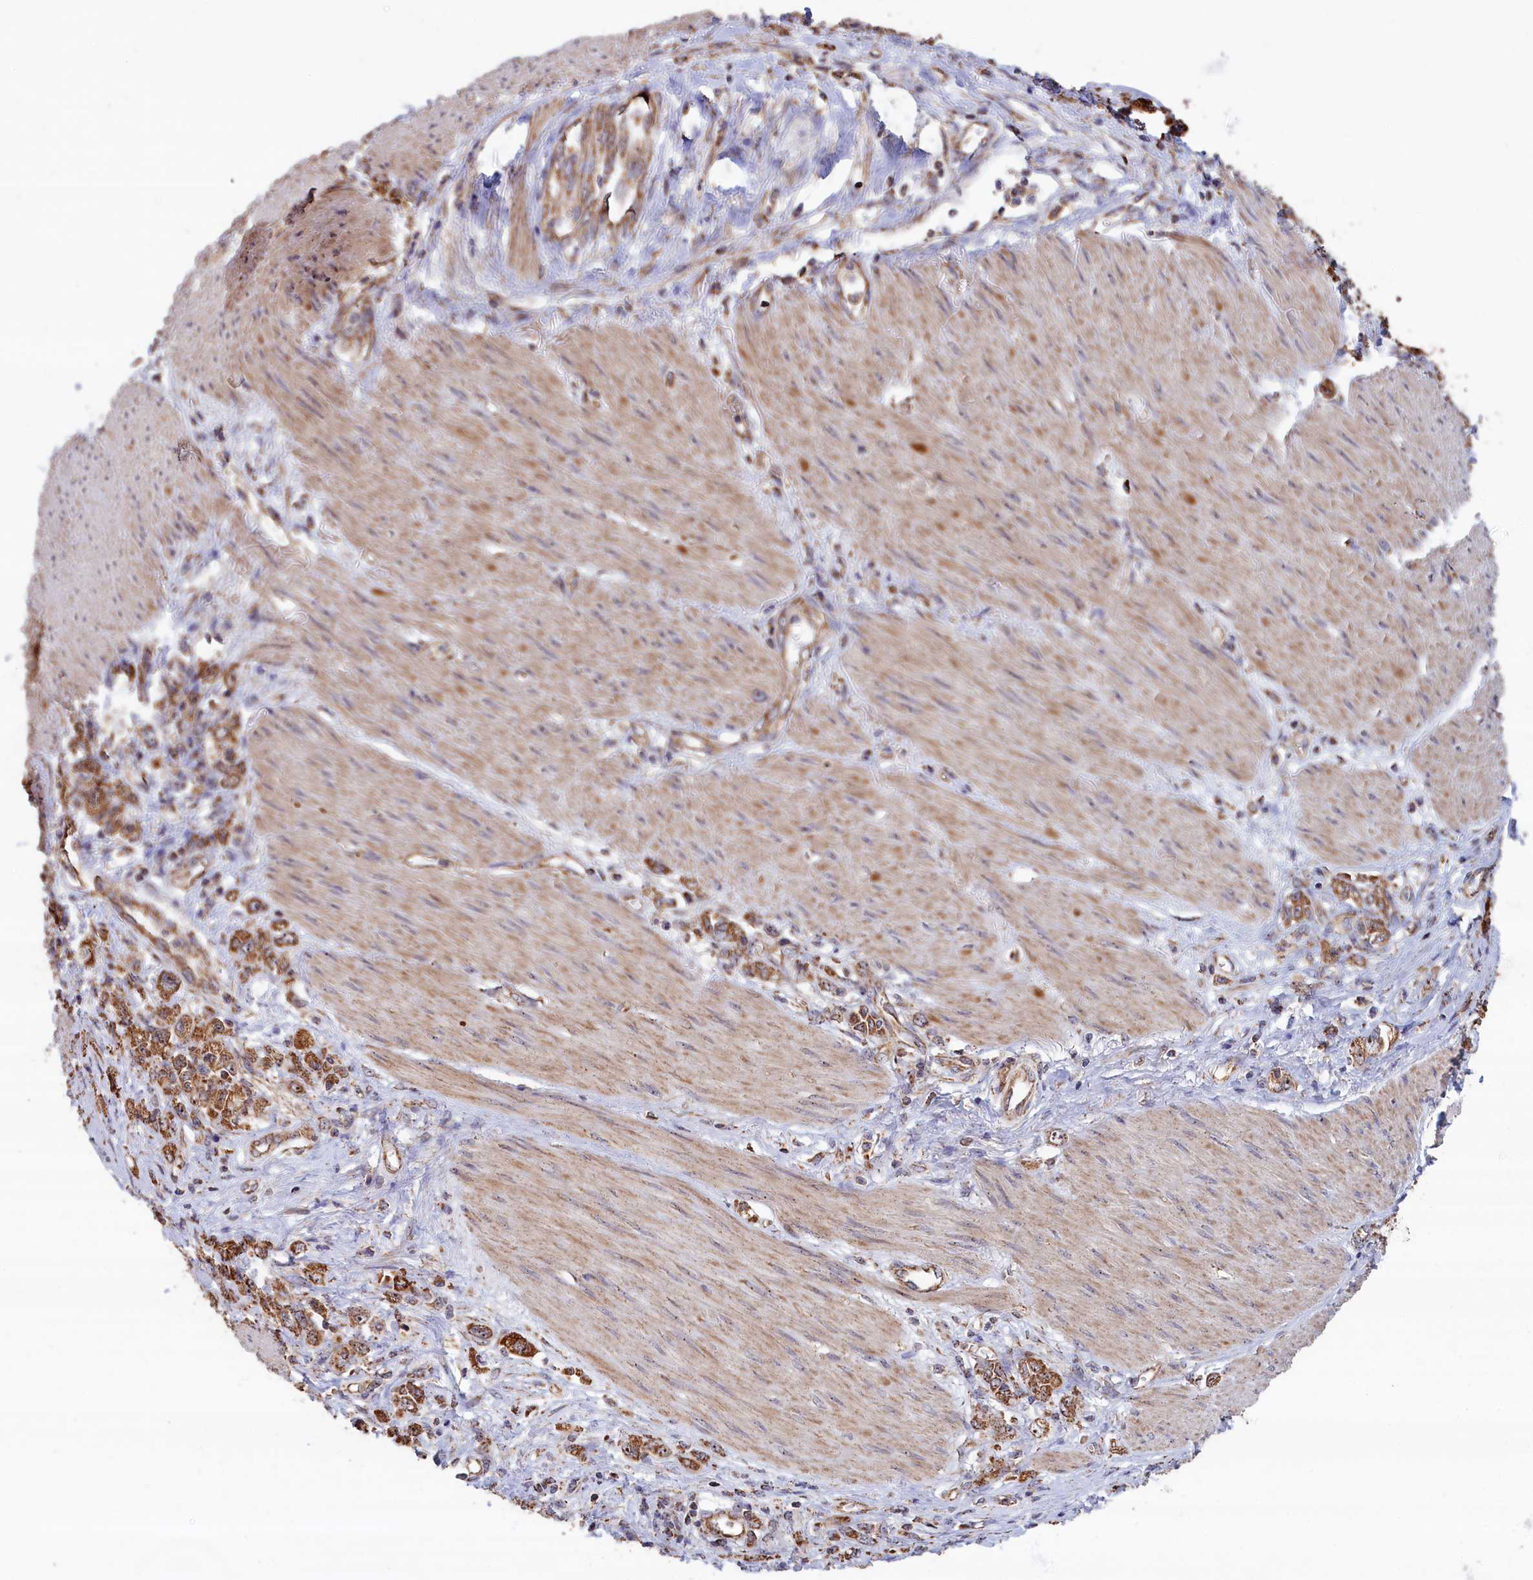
{"staining": {"intensity": "moderate", "quantity": ">75%", "location": "cytoplasmic/membranous"}, "tissue": "stomach cancer", "cell_type": "Tumor cells", "image_type": "cancer", "snomed": [{"axis": "morphology", "description": "Adenocarcinoma, NOS"}, {"axis": "topography", "description": "Stomach"}], "caption": "An image showing moderate cytoplasmic/membranous positivity in approximately >75% of tumor cells in stomach cancer (adenocarcinoma), as visualized by brown immunohistochemical staining.", "gene": "ZNF816", "patient": {"sex": "female", "age": 76}}